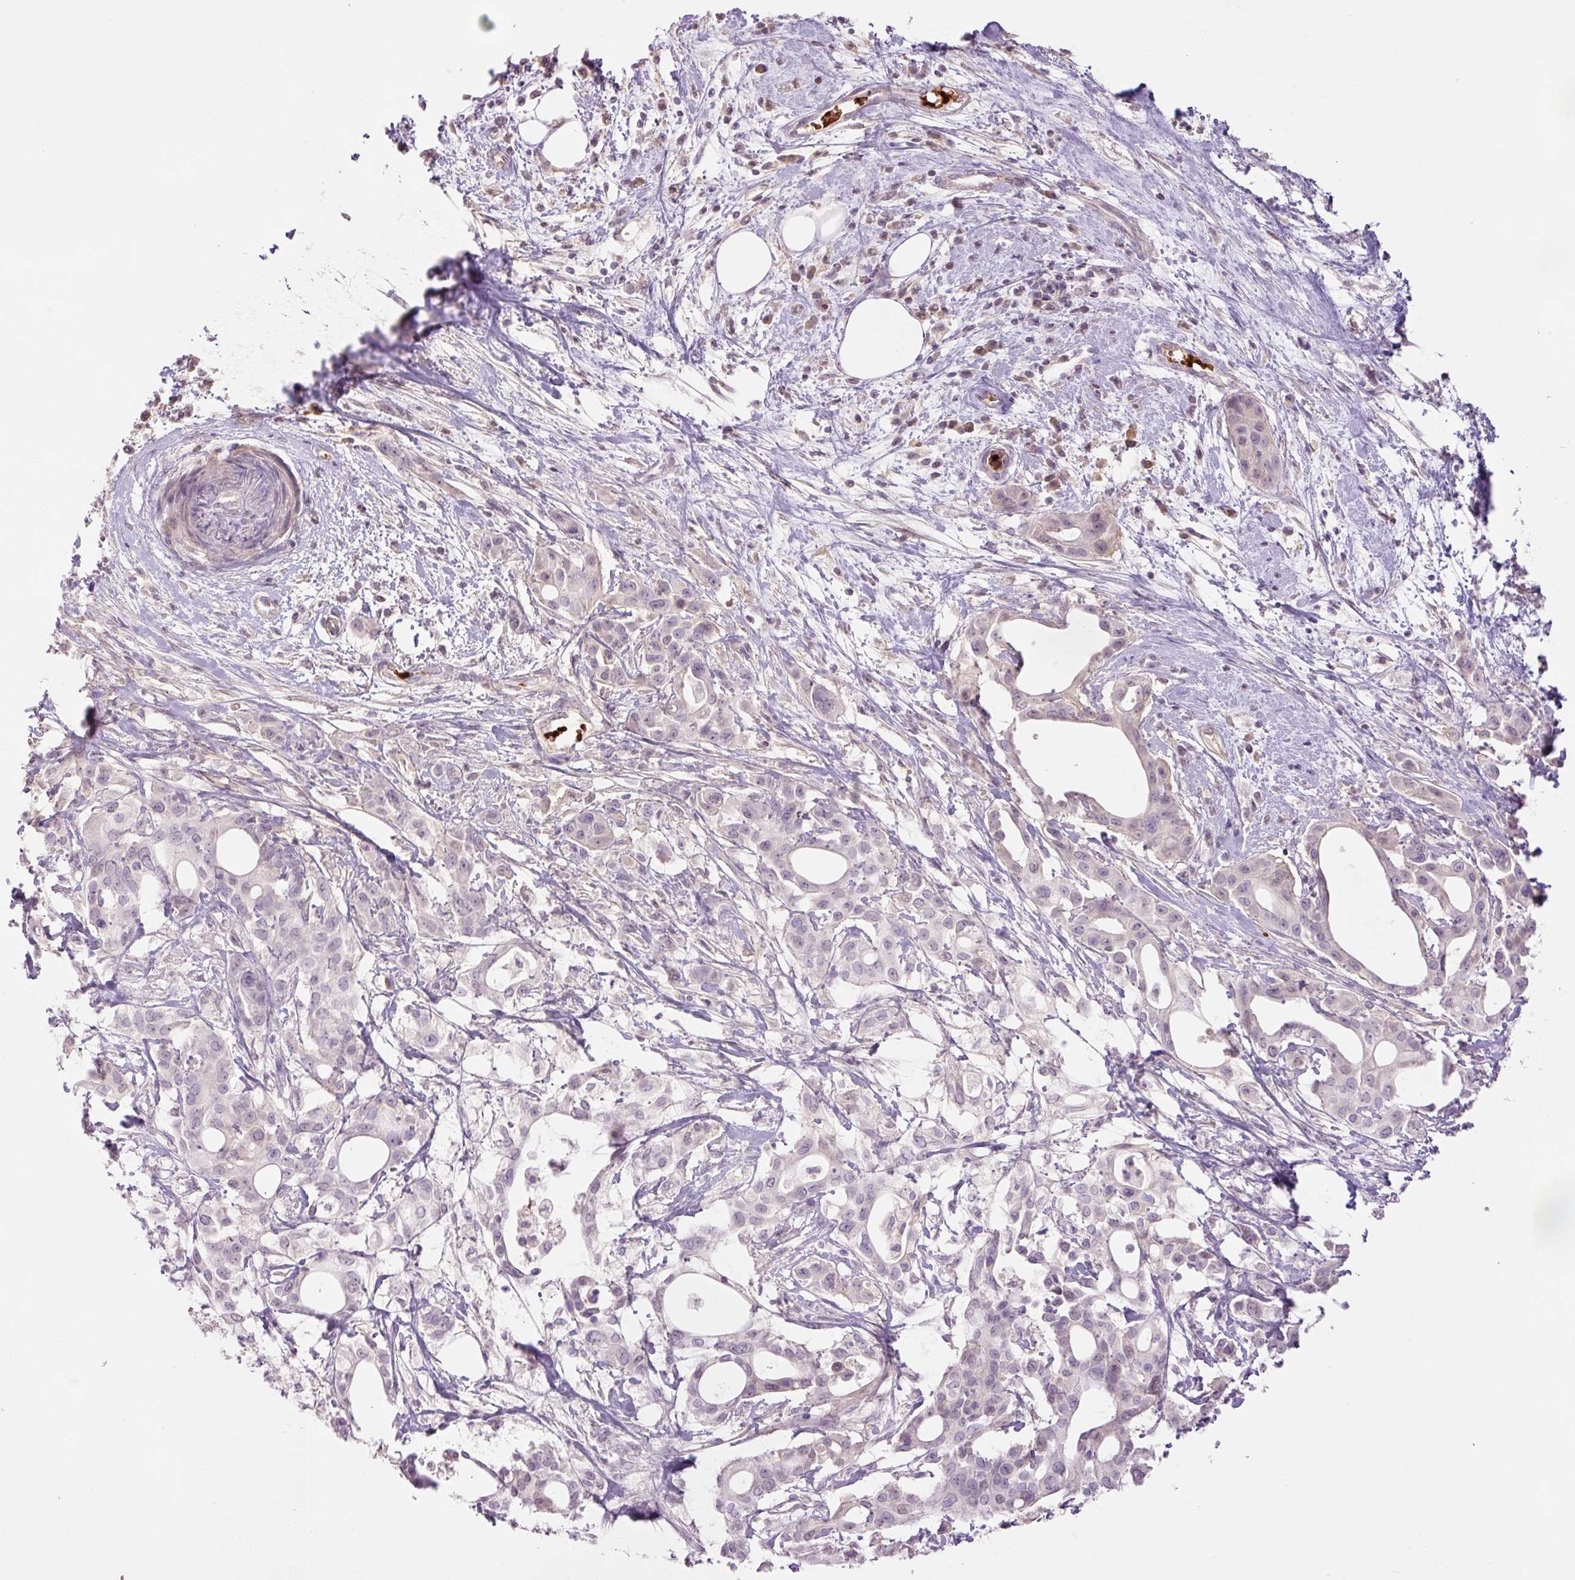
{"staining": {"intensity": "negative", "quantity": "none", "location": "none"}, "tissue": "pancreatic cancer", "cell_type": "Tumor cells", "image_type": "cancer", "snomed": [{"axis": "morphology", "description": "Adenocarcinoma, NOS"}, {"axis": "topography", "description": "Pancreas"}], "caption": "Tumor cells show no significant expression in pancreatic cancer.", "gene": "LY6G6D", "patient": {"sex": "female", "age": 68}}